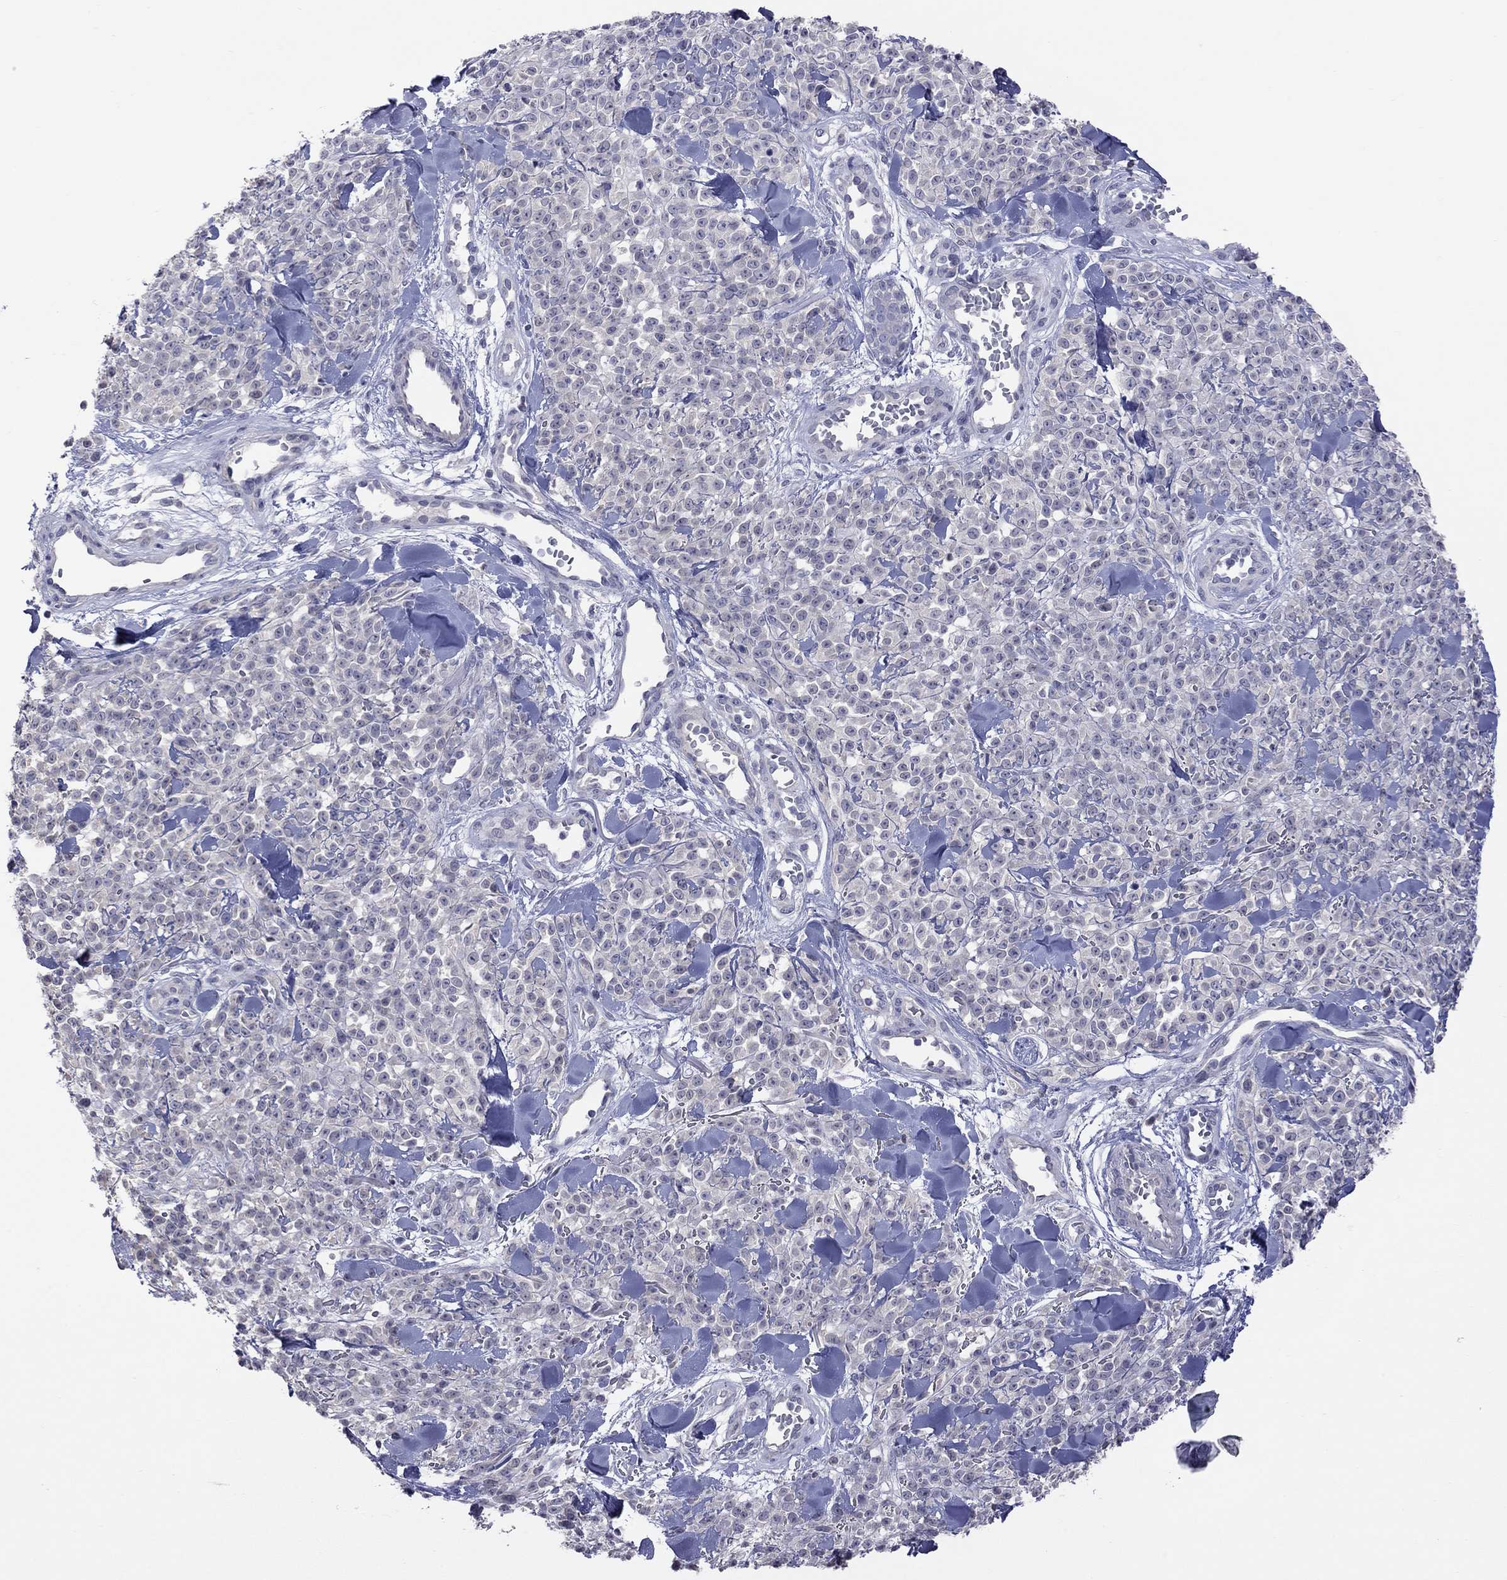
{"staining": {"intensity": "negative", "quantity": "none", "location": "none"}, "tissue": "melanoma", "cell_type": "Tumor cells", "image_type": "cancer", "snomed": [{"axis": "morphology", "description": "Malignant melanoma, NOS"}, {"axis": "topography", "description": "Skin"}, {"axis": "topography", "description": "Skin of trunk"}], "caption": "Tumor cells show no significant staining in melanoma.", "gene": "HYLS1", "patient": {"sex": "male", "age": 74}}